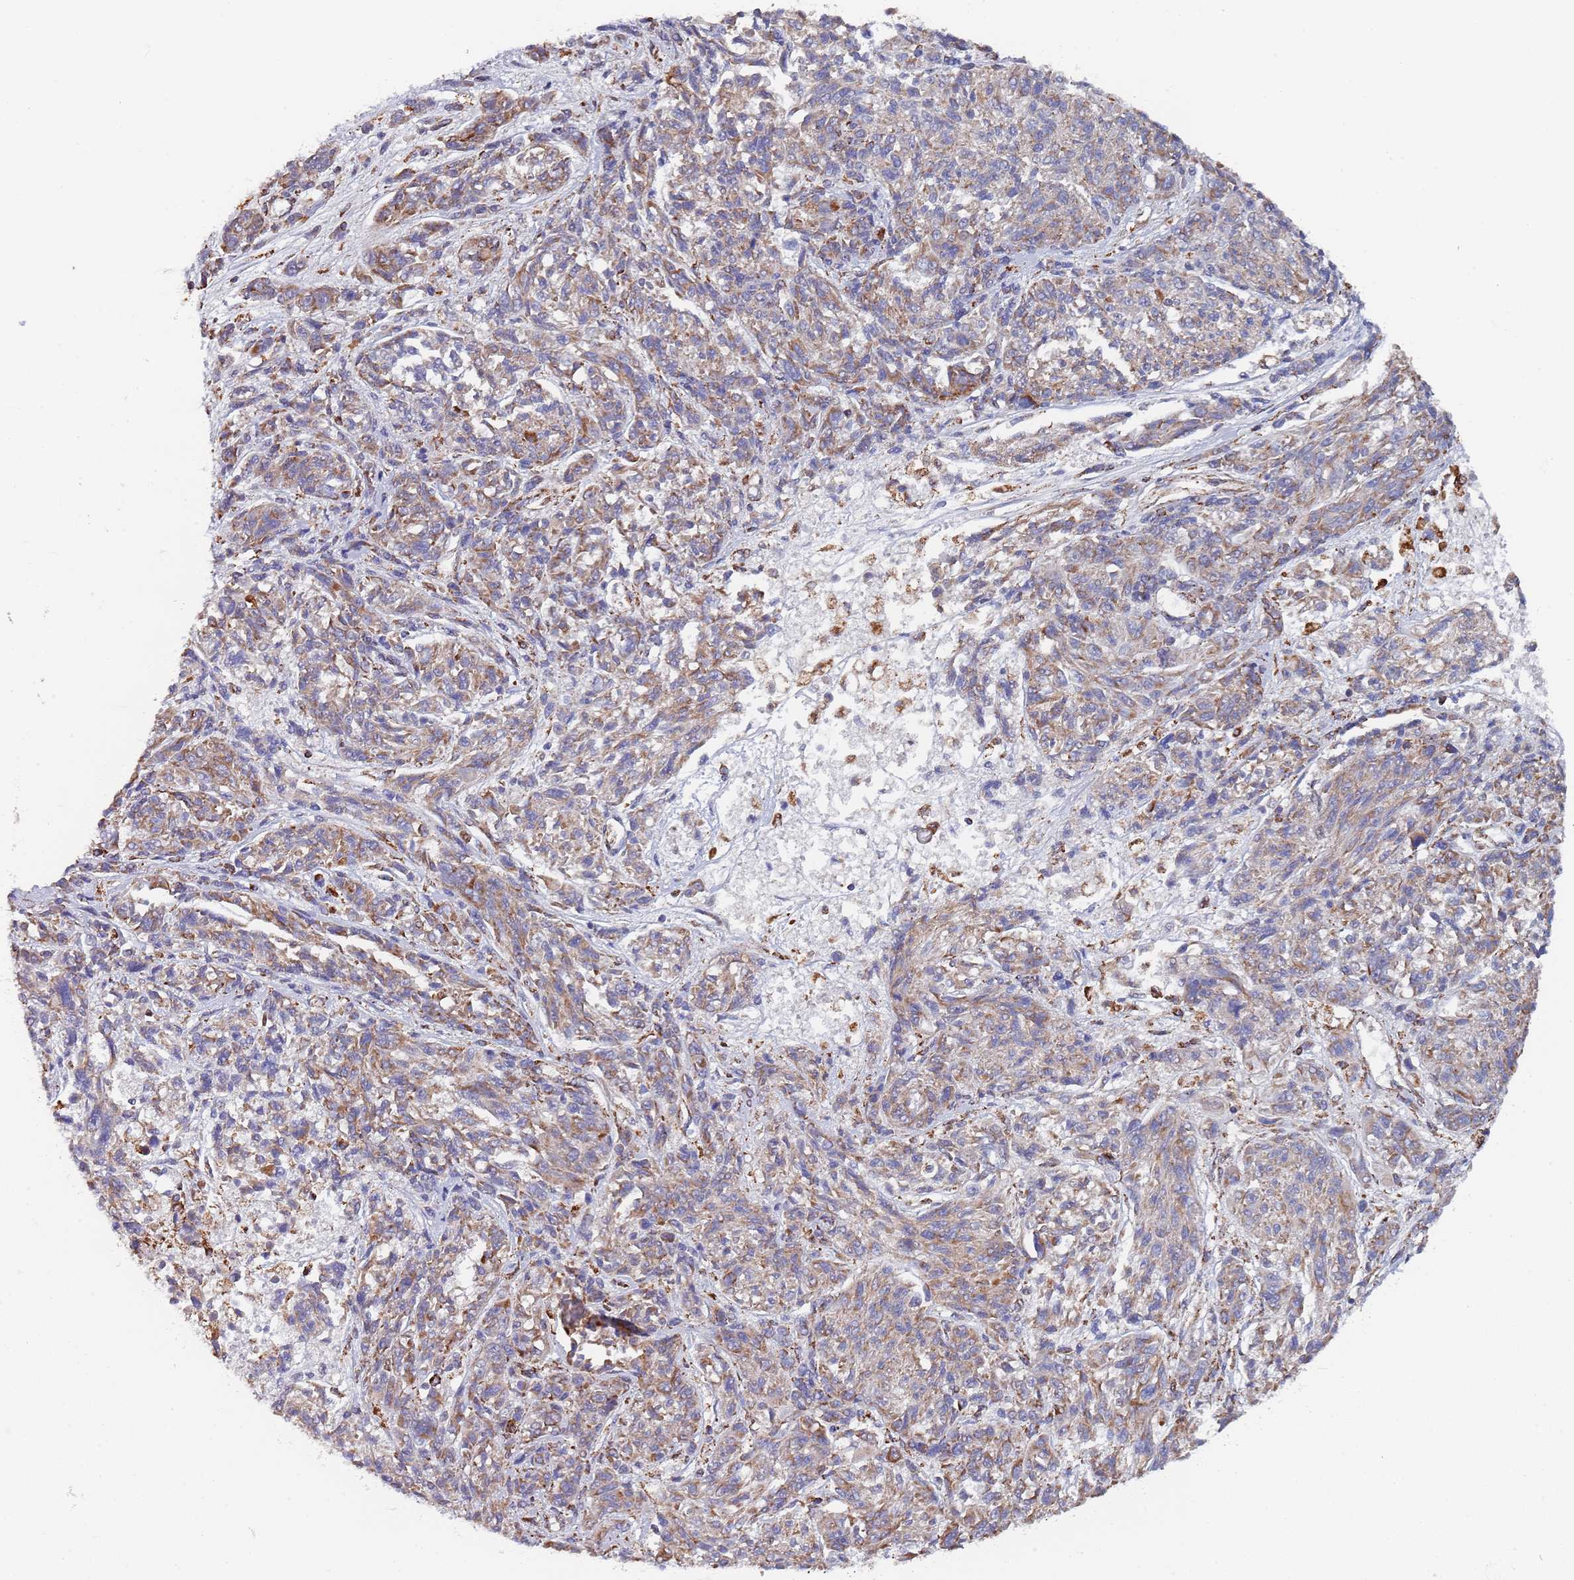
{"staining": {"intensity": "moderate", "quantity": ">75%", "location": "cytoplasmic/membranous"}, "tissue": "melanoma", "cell_type": "Tumor cells", "image_type": "cancer", "snomed": [{"axis": "morphology", "description": "Malignant melanoma, NOS"}, {"axis": "topography", "description": "Skin"}], "caption": "High-magnification brightfield microscopy of malignant melanoma stained with DAB (3,3'-diaminobenzidine) (brown) and counterstained with hematoxylin (blue). tumor cells exhibit moderate cytoplasmic/membranous positivity is appreciated in about>75% of cells. The staining is performed using DAB brown chromogen to label protein expression. The nuclei are counter-stained blue using hematoxylin.", "gene": "PGP", "patient": {"sex": "male", "age": 53}}